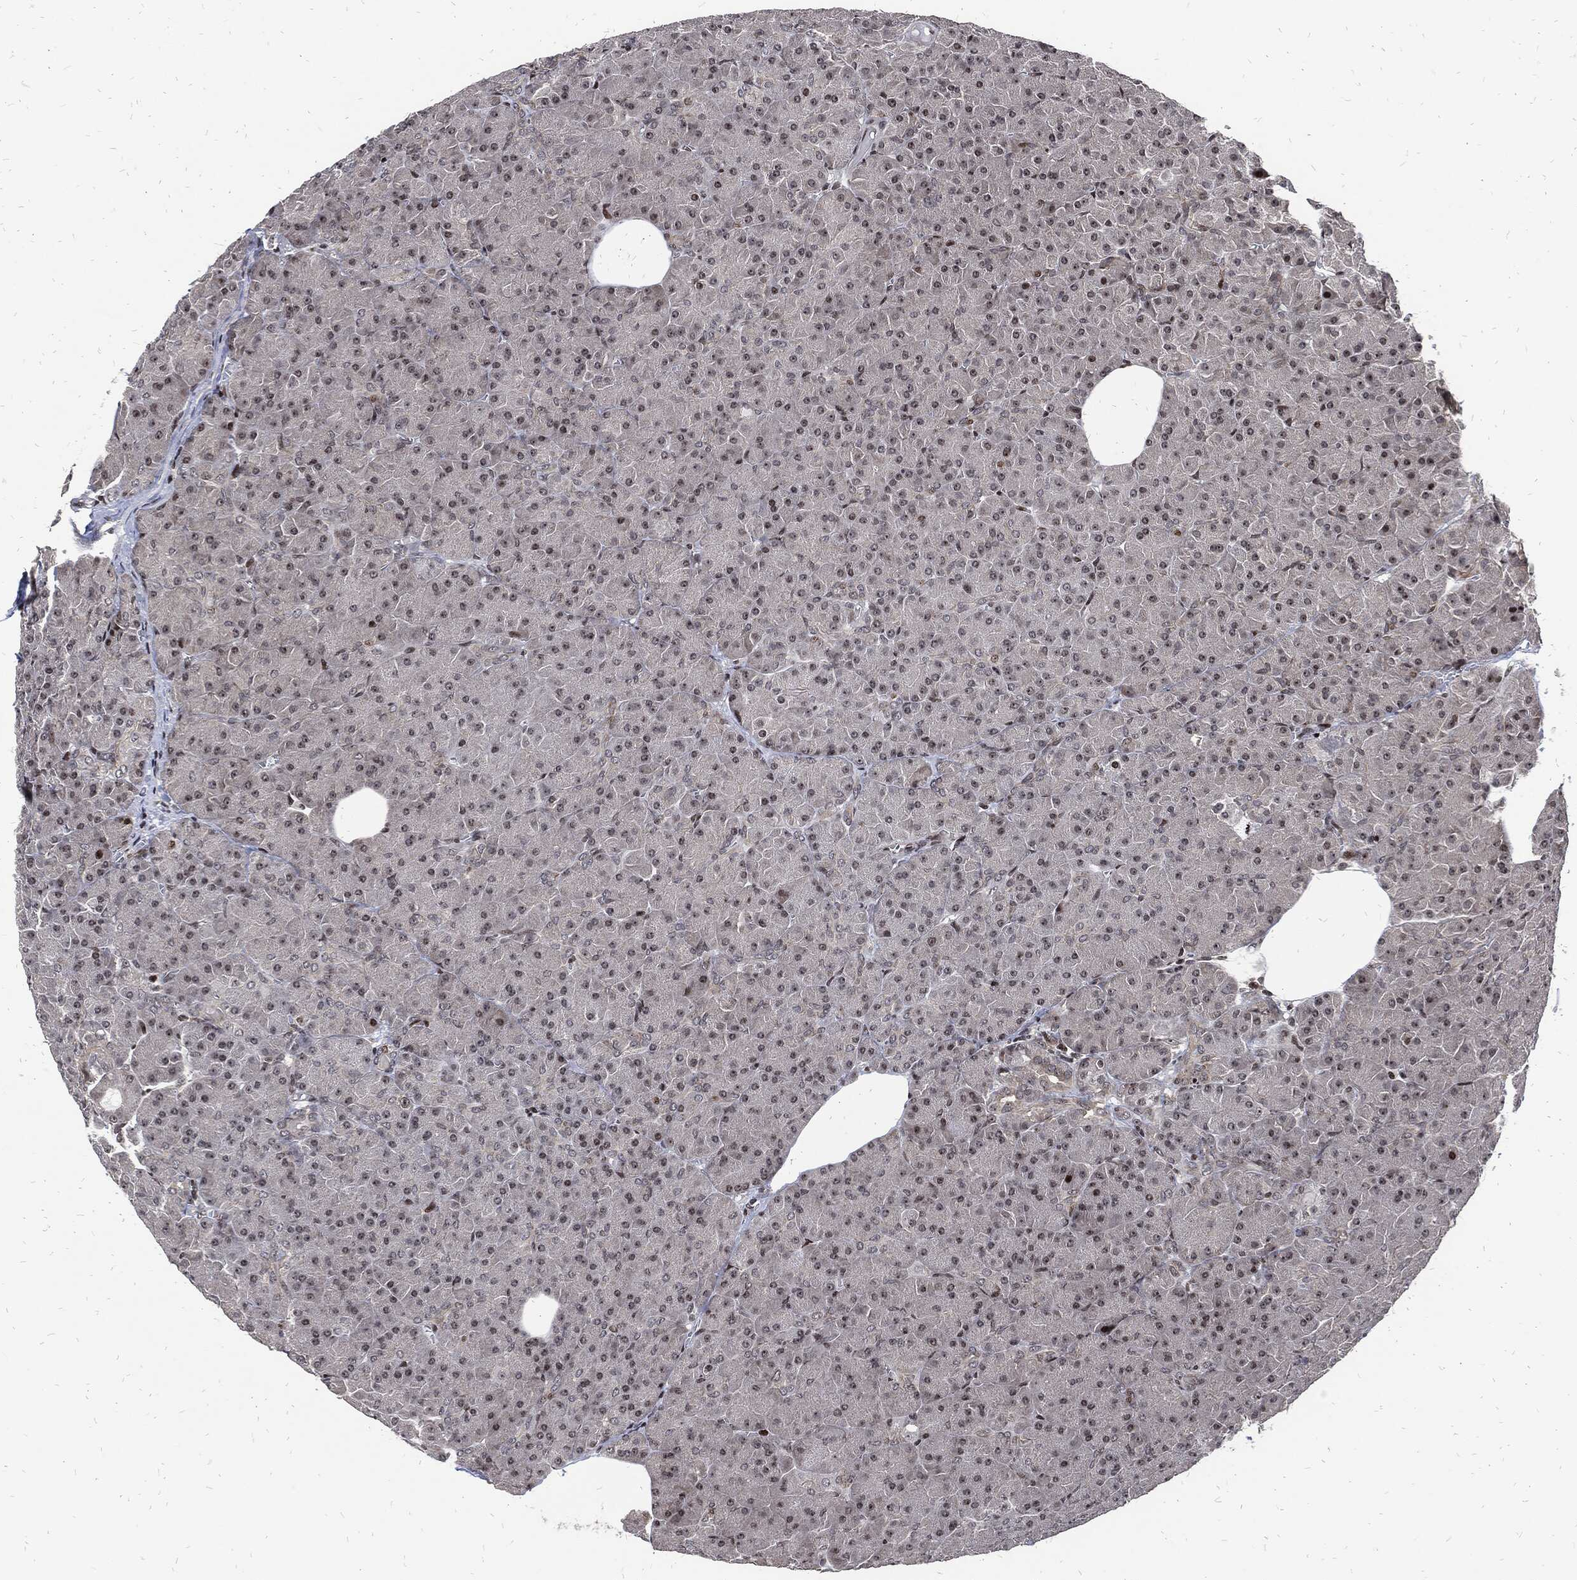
{"staining": {"intensity": "strong", "quantity": "<25%", "location": "nuclear"}, "tissue": "pancreas", "cell_type": "Exocrine glandular cells", "image_type": "normal", "snomed": [{"axis": "morphology", "description": "Normal tissue, NOS"}, {"axis": "topography", "description": "Pancreas"}], "caption": "IHC (DAB) staining of unremarkable pancreas displays strong nuclear protein positivity in approximately <25% of exocrine glandular cells. The protein of interest is shown in brown color, while the nuclei are stained blue.", "gene": "ZNF775", "patient": {"sex": "male", "age": 61}}